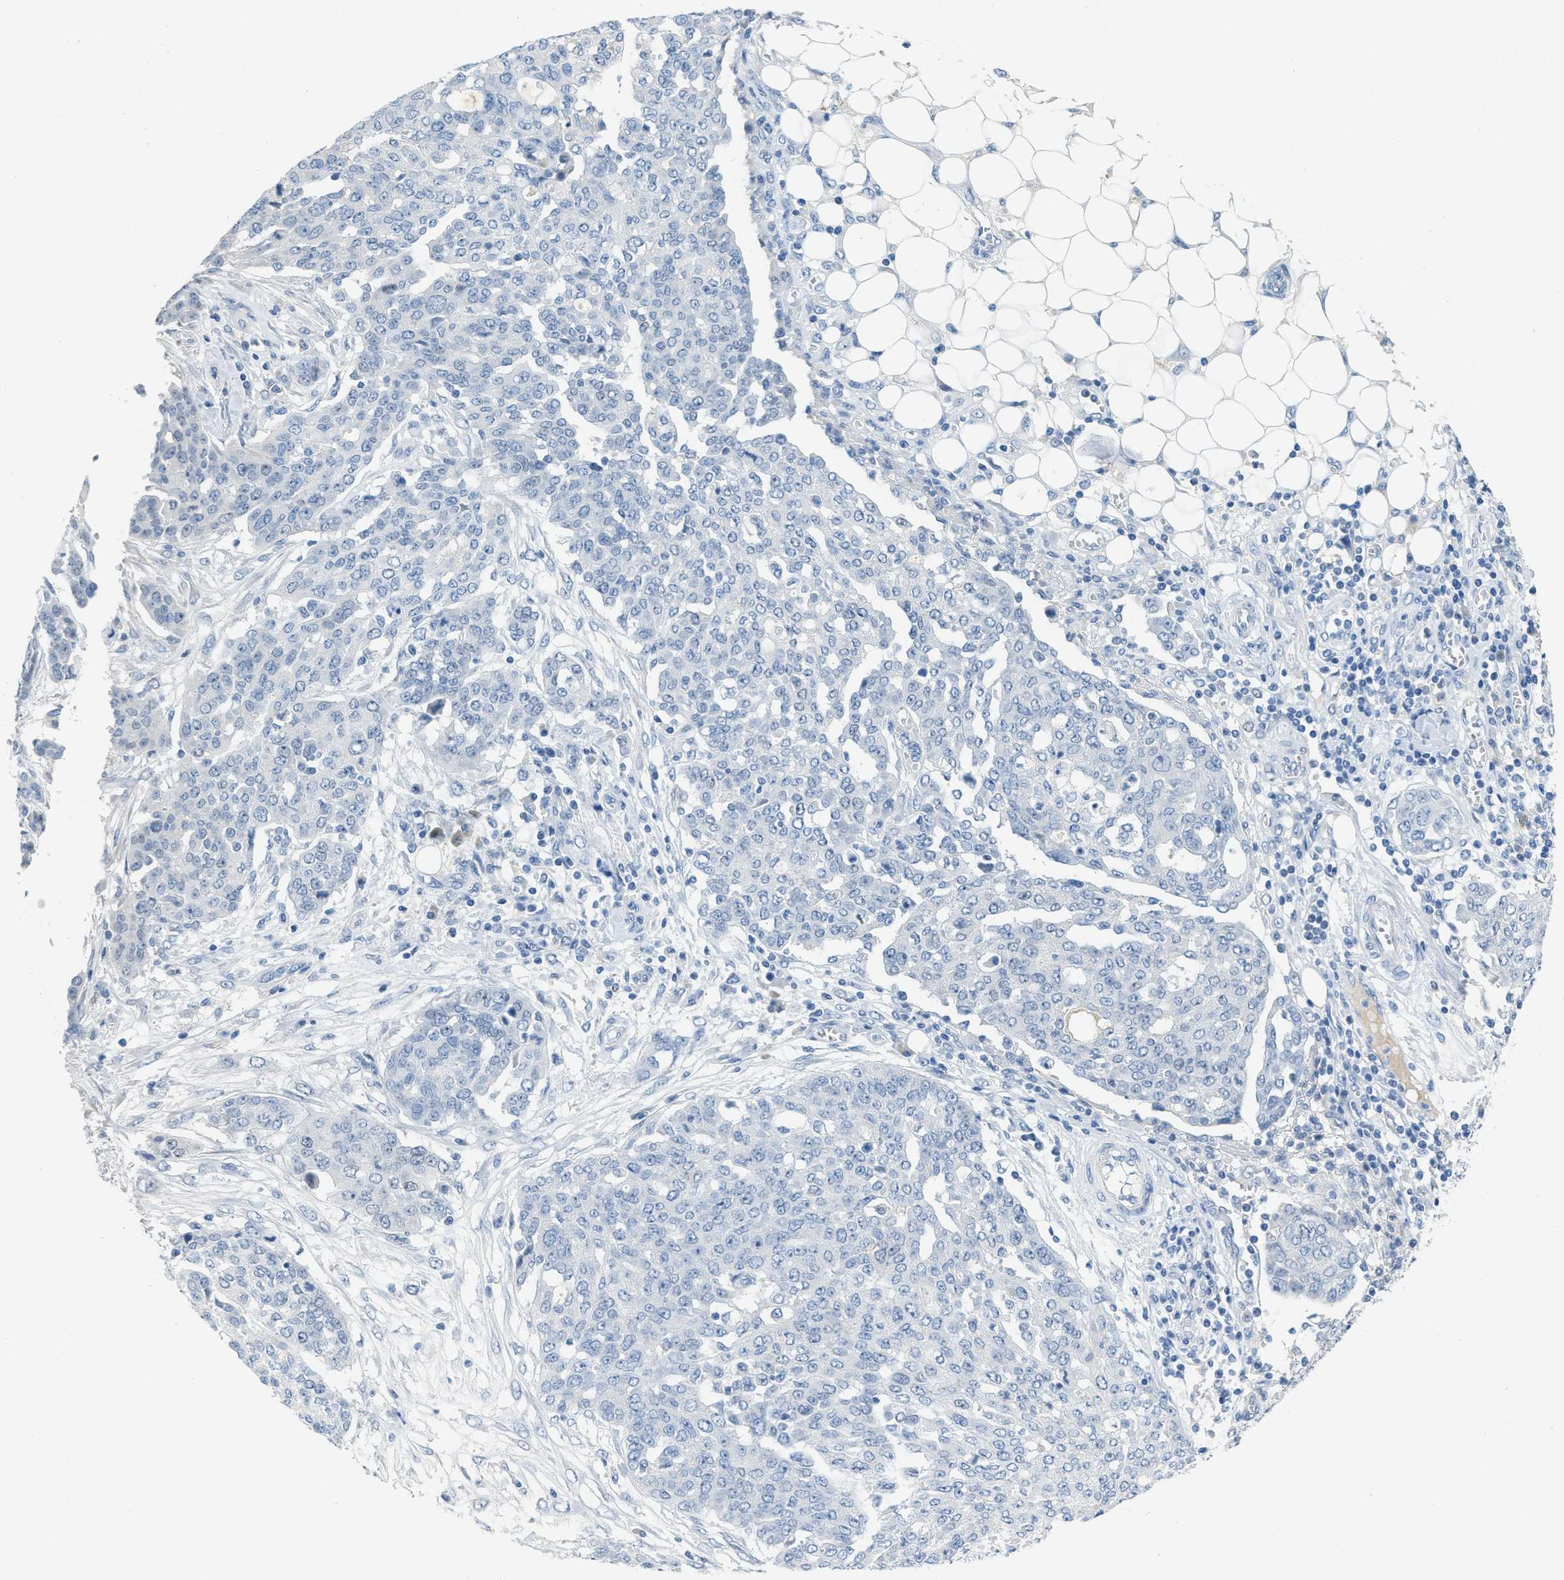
{"staining": {"intensity": "negative", "quantity": "none", "location": "none"}, "tissue": "ovarian cancer", "cell_type": "Tumor cells", "image_type": "cancer", "snomed": [{"axis": "morphology", "description": "Cystadenocarcinoma, serous, NOS"}, {"axis": "topography", "description": "Soft tissue"}, {"axis": "topography", "description": "Ovary"}], "caption": "DAB (3,3'-diaminobenzidine) immunohistochemical staining of human ovarian cancer shows no significant positivity in tumor cells.", "gene": "HSF2", "patient": {"sex": "female", "age": 57}}